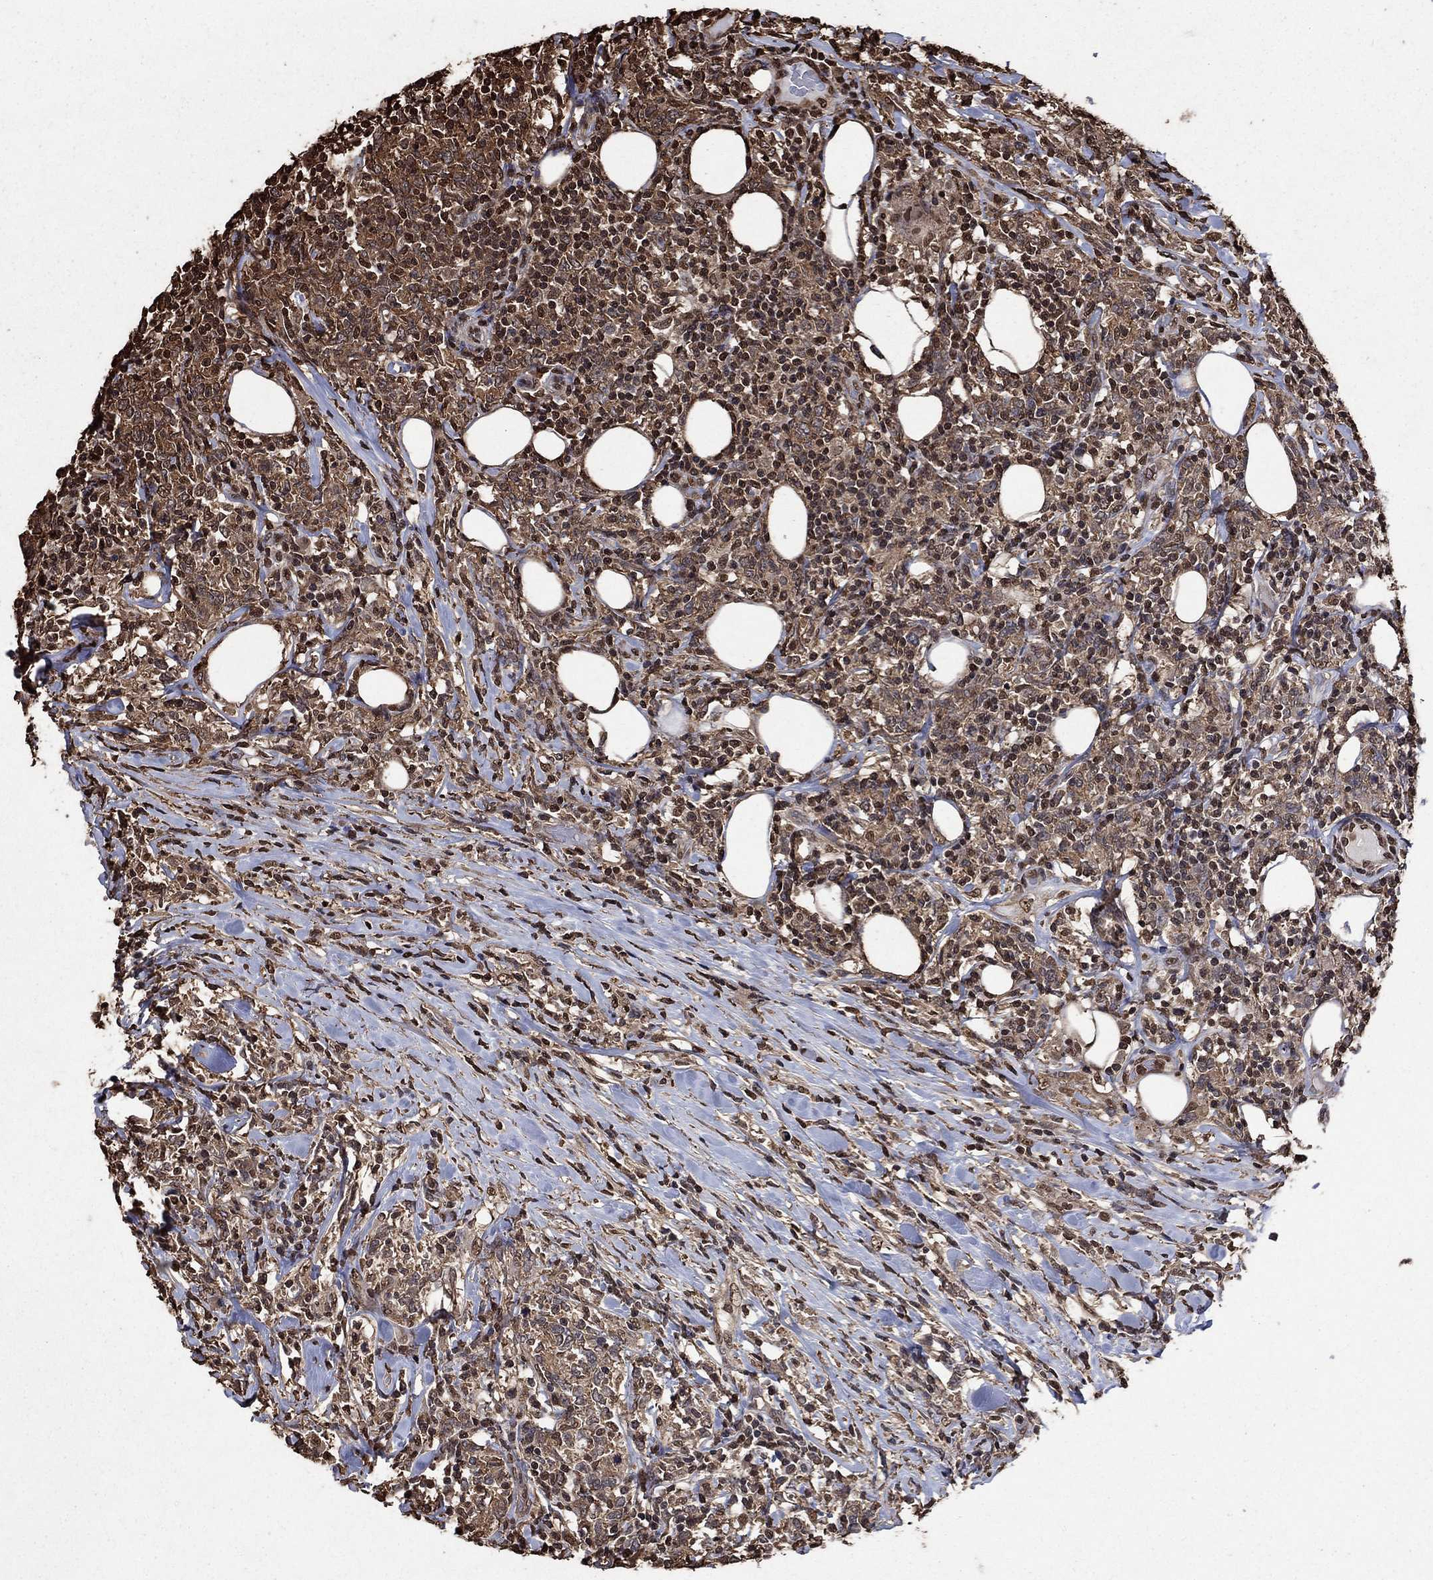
{"staining": {"intensity": "moderate", "quantity": "25%-75%", "location": "cytoplasmic/membranous,nuclear"}, "tissue": "lymphoma", "cell_type": "Tumor cells", "image_type": "cancer", "snomed": [{"axis": "morphology", "description": "Malignant lymphoma, non-Hodgkin's type, High grade"}, {"axis": "topography", "description": "Lymph node"}], "caption": "This is a micrograph of IHC staining of lymphoma, which shows moderate expression in the cytoplasmic/membranous and nuclear of tumor cells.", "gene": "GAPDH", "patient": {"sex": "female", "age": 84}}